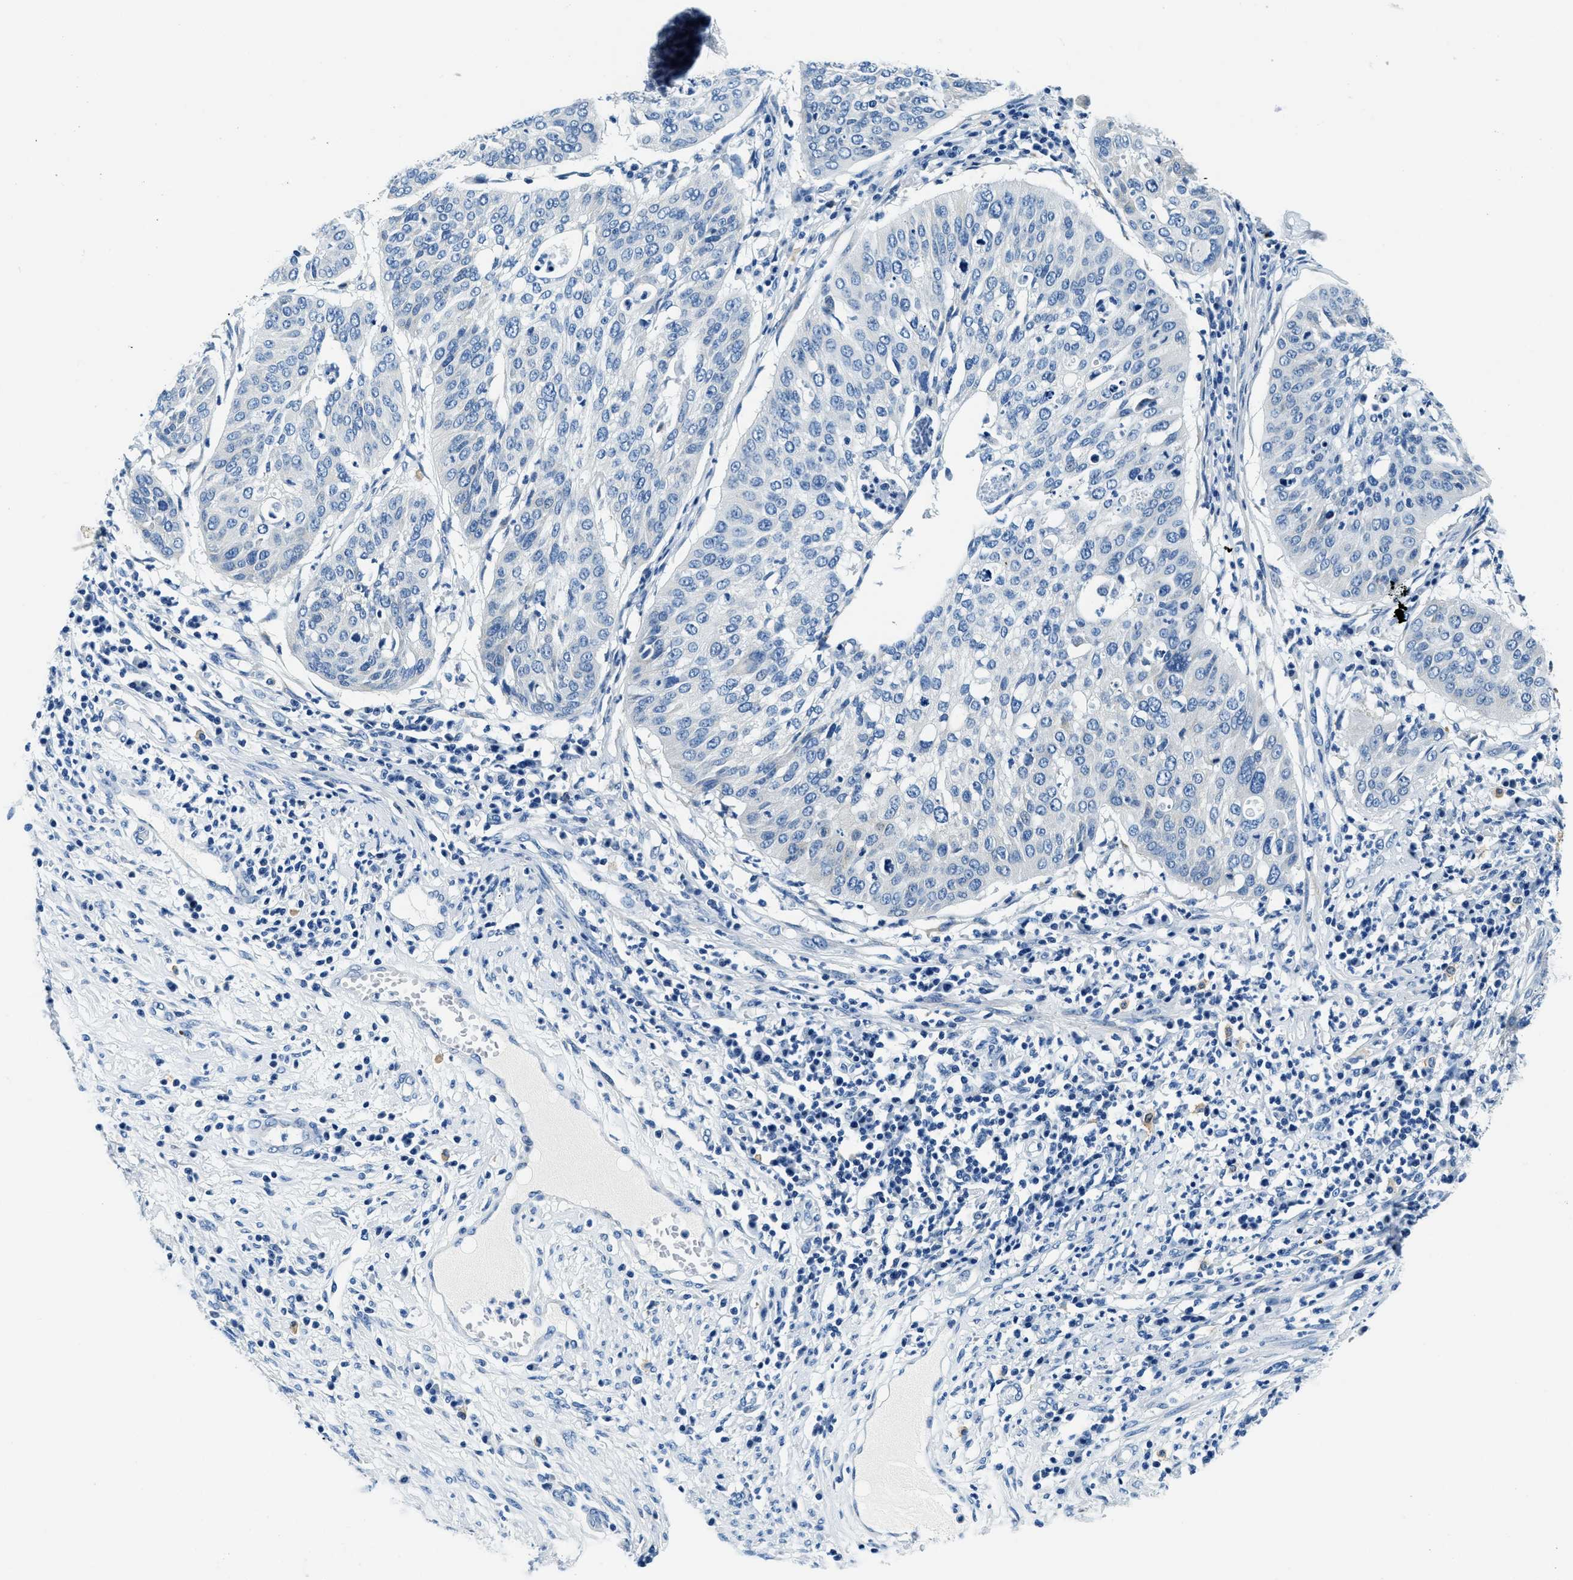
{"staining": {"intensity": "negative", "quantity": "none", "location": "none"}, "tissue": "cervical cancer", "cell_type": "Tumor cells", "image_type": "cancer", "snomed": [{"axis": "morphology", "description": "Normal tissue, NOS"}, {"axis": "morphology", "description": "Squamous cell carcinoma, NOS"}, {"axis": "topography", "description": "Cervix"}], "caption": "The IHC micrograph has no significant staining in tumor cells of cervical cancer tissue. (Stains: DAB (3,3'-diaminobenzidine) immunohistochemistry (IHC) with hematoxylin counter stain, Microscopy: brightfield microscopy at high magnification).", "gene": "UBAC2", "patient": {"sex": "female", "age": 39}}